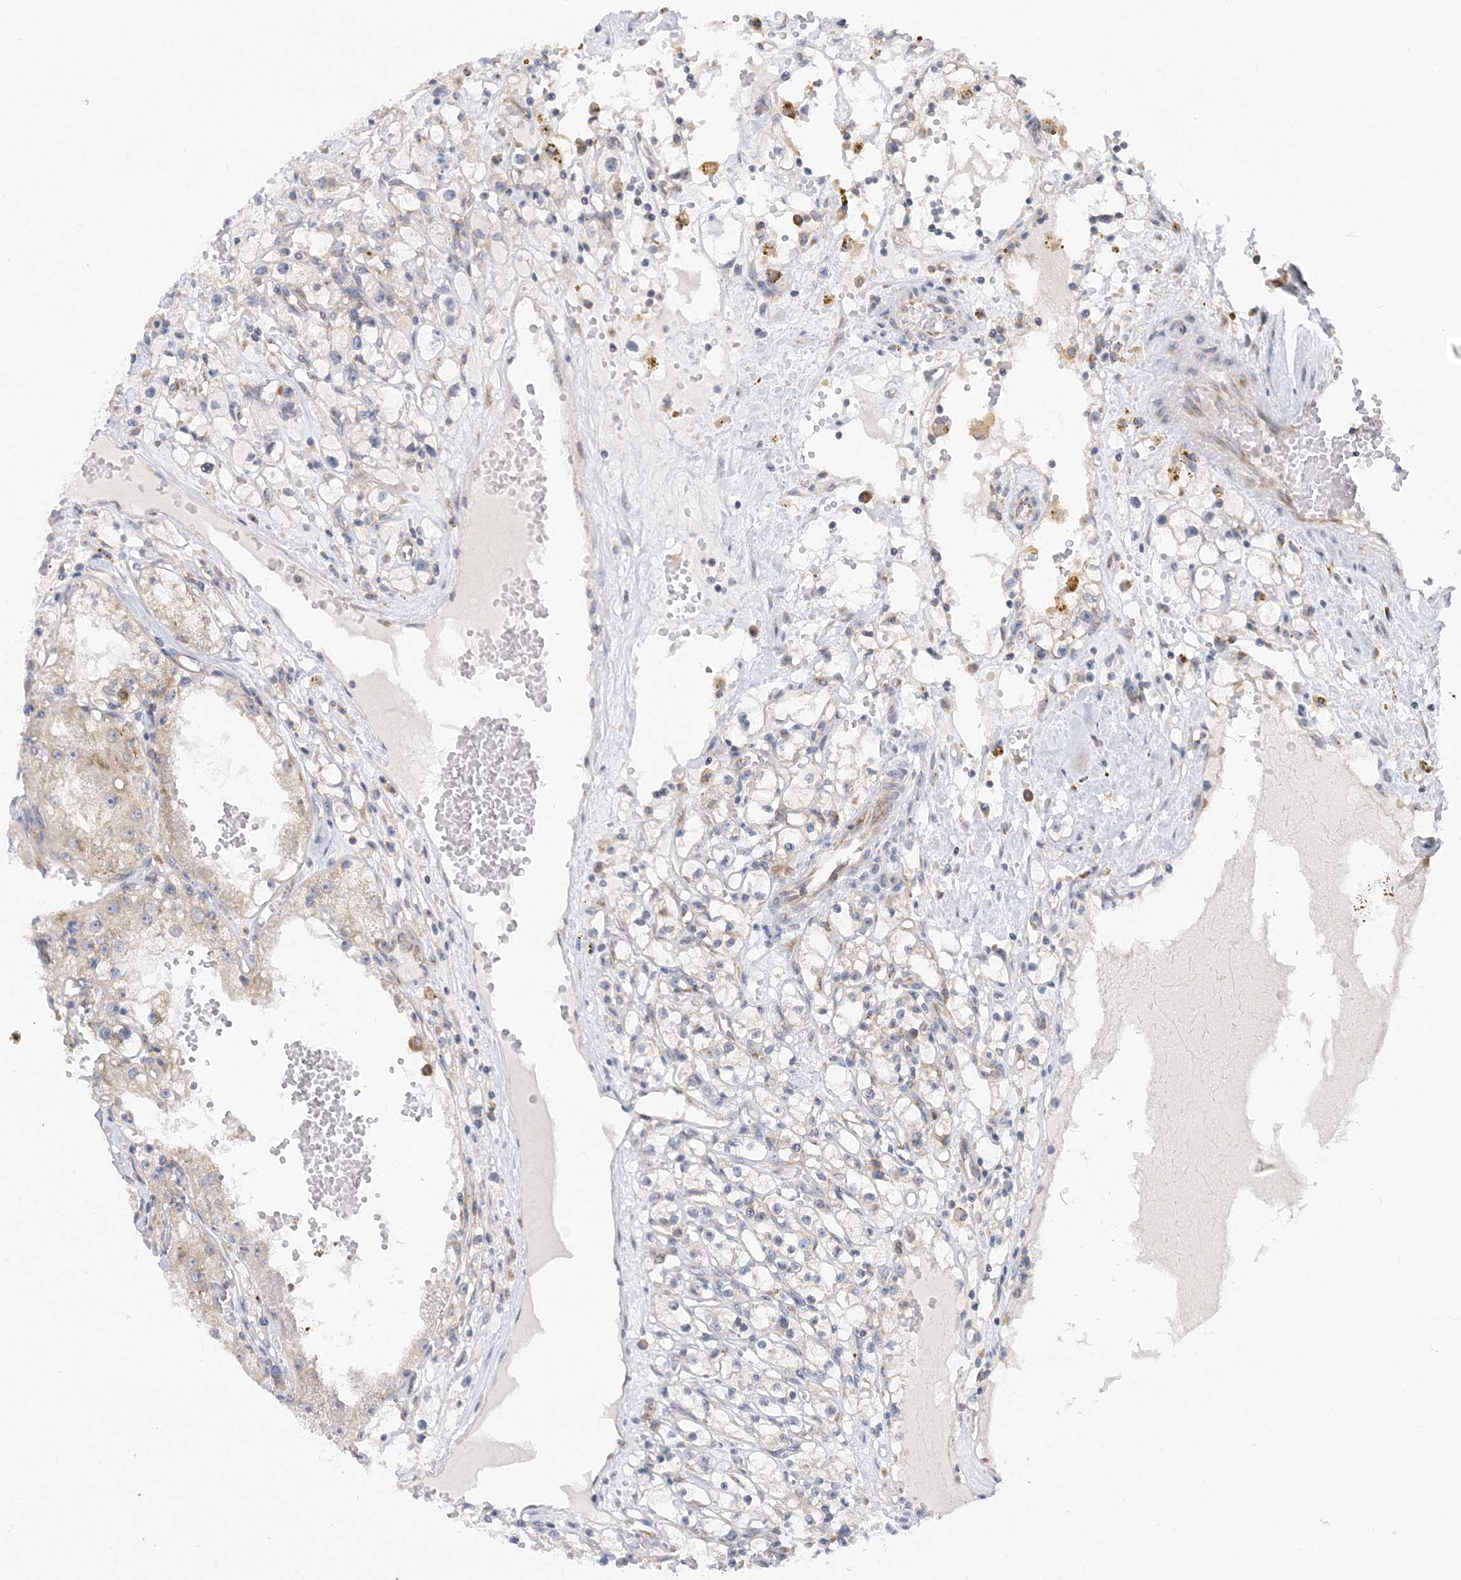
{"staining": {"intensity": "negative", "quantity": "none", "location": "none"}, "tissue": "renal cancer", "cell_type": "Tumor cells", "image_type": "cancer", "snomed": [{"axis": "morphology", "description": "Adenocarcinoma, NOS"}, {"axis": "topography", "description": "Kidney"}], "caption": "This is a histopathology image of immunohistochemistry staining of renal cancer (adenocarcinoma), which shows no positivity in tumor cells.", "gene": "LARP4B", "patient": {"sex": "male", "age": 56}}